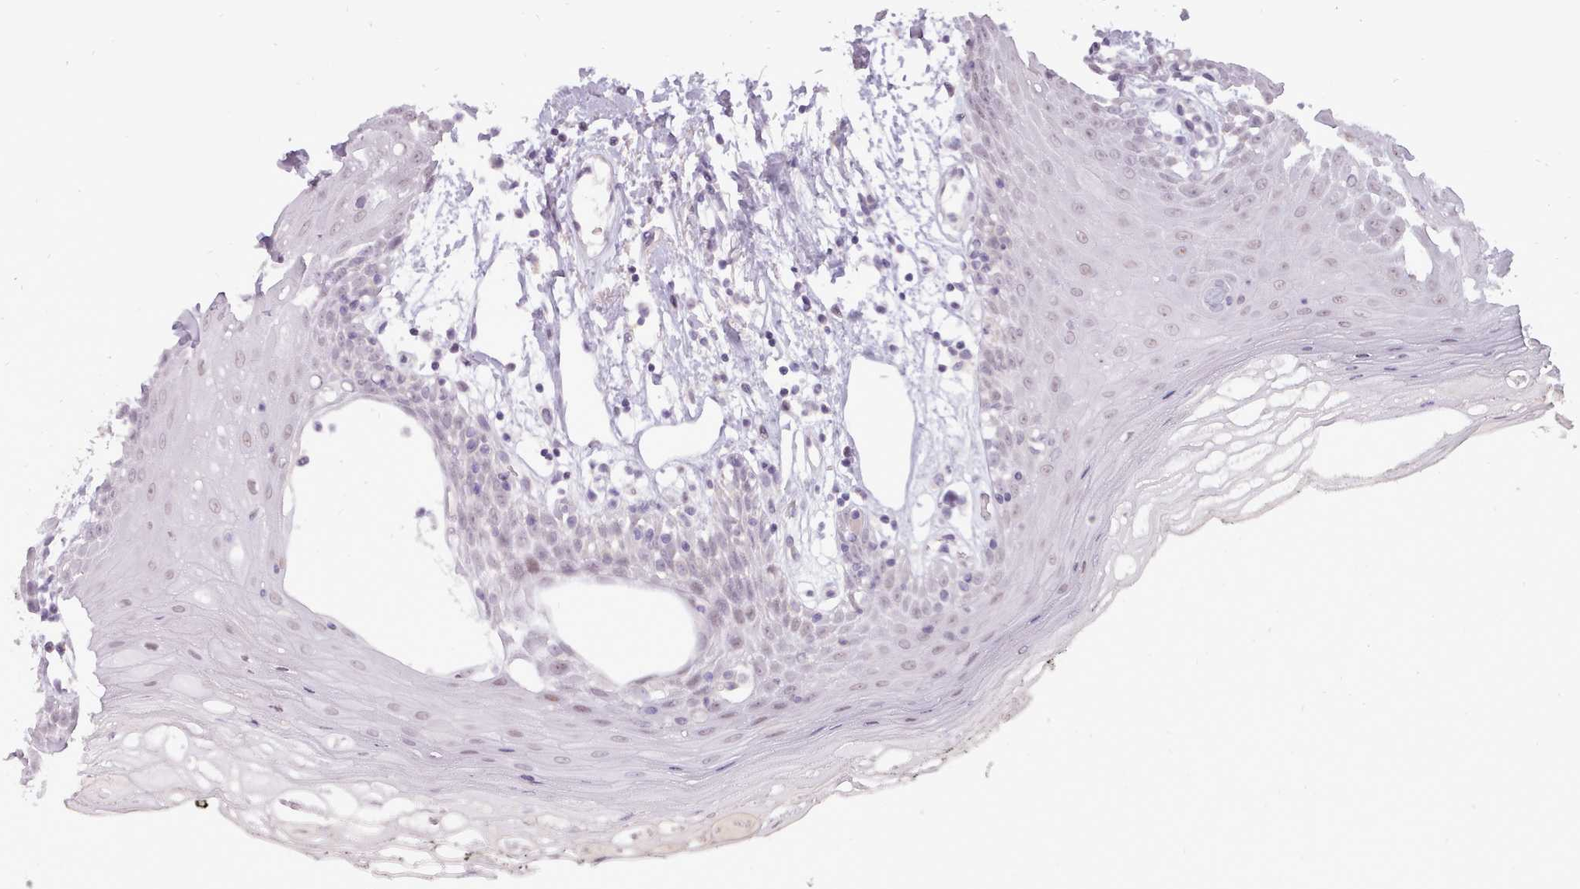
{"staining": {"intensity": "weak", "quantity": "<25%", "location": "nuclear"}, "tissue": "oral mucosa", "cell_type": "Squamous epithelial cells", "image_type": "normal", "snomed": [{"axis": "morphology", "description": "Normal tissue, NOS"}, {"axis": "topography", "description": "Oral tissue"}, {"axis": "topography", "description": "Tounge, NOS"}], "caption": "The histopathology image shows no significant expression in squamous epithelial cells of oral mucosa.", "gene": "BDKRB2", "patient": {"sex": "female", "age": 59}}